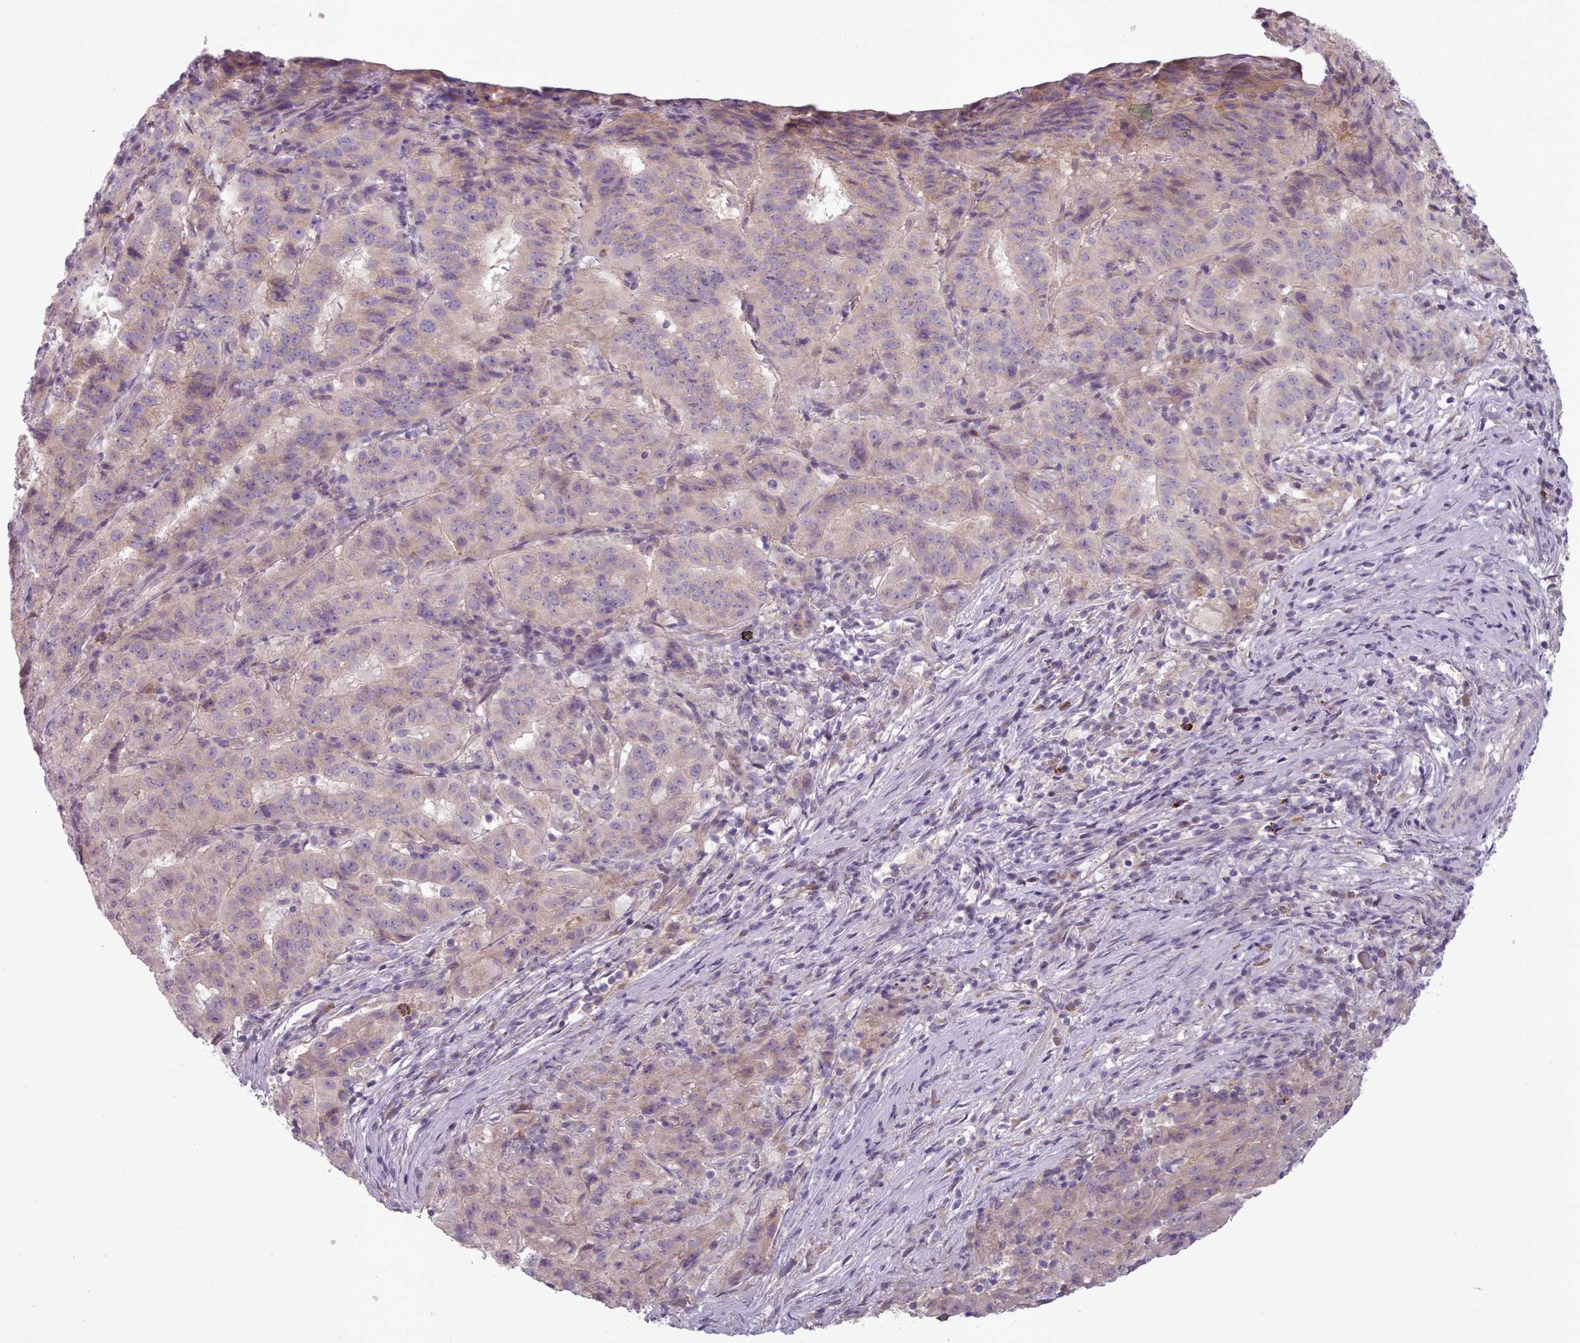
{"staining": {"intensity": "weak", "quantity": "<25%", "location": "cytoplasmic/membranous"}, "tissue": "pancreatic cancer", "cell_type": "Tumor cells", "image_type": "cancer", "snomed": [{"axis": "morphology", "description": "Adenocarcinoma, NOS"}, {"axis": "topography", "description": "Pancreas"}], "caption": "Adenocarcinoma (pancreatic) was stained to show a protein in brown. There is no significant expression in tumor cells.", "gene": "LAPTM5", "patient": {"sex": "male", "age": 63}}